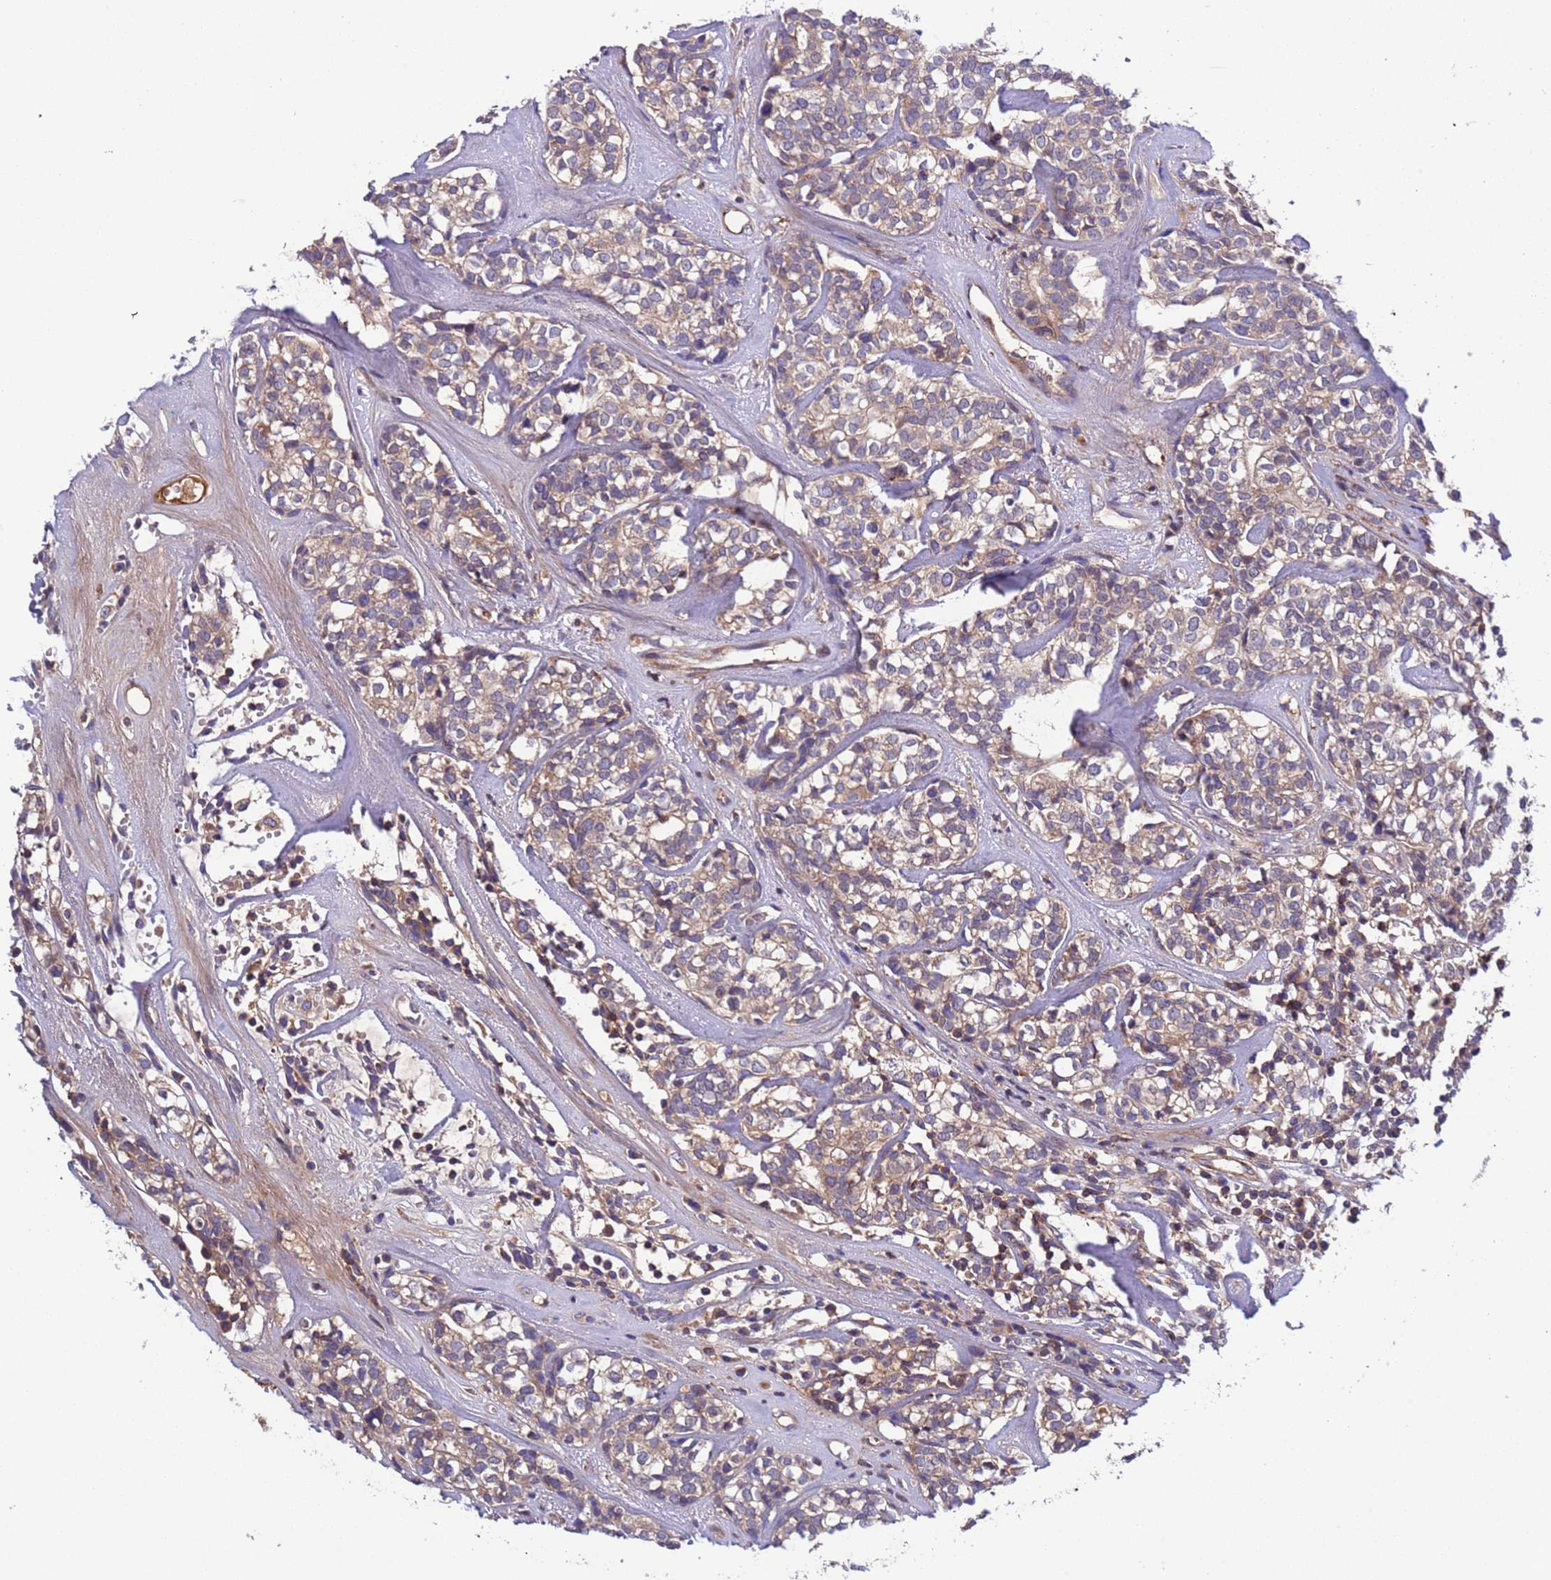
{"staining": {"intensity": "weak", "quantity": "25%-75%", "location": "cytoplasmic/membranous"}, "tissue": "head and neck cancer", "cell_type": "Tumor cells", "image_type": "cancer", "snomed": [{"axis": "morphology", "description": "Adenocarcinoma, NOS"}, {"axis": "topography", "description": "Salivary gland"}, {"axis": "topography", "description": "Head-Neck"}], "caption": "Weak cytoplasmic/membranous protein expression is appreciated in about 25%-75% of tumor cells in adenocarcinoma (head and neck).", "gene": "PARP16", "patient": {"sex": "female", "age": 65}}